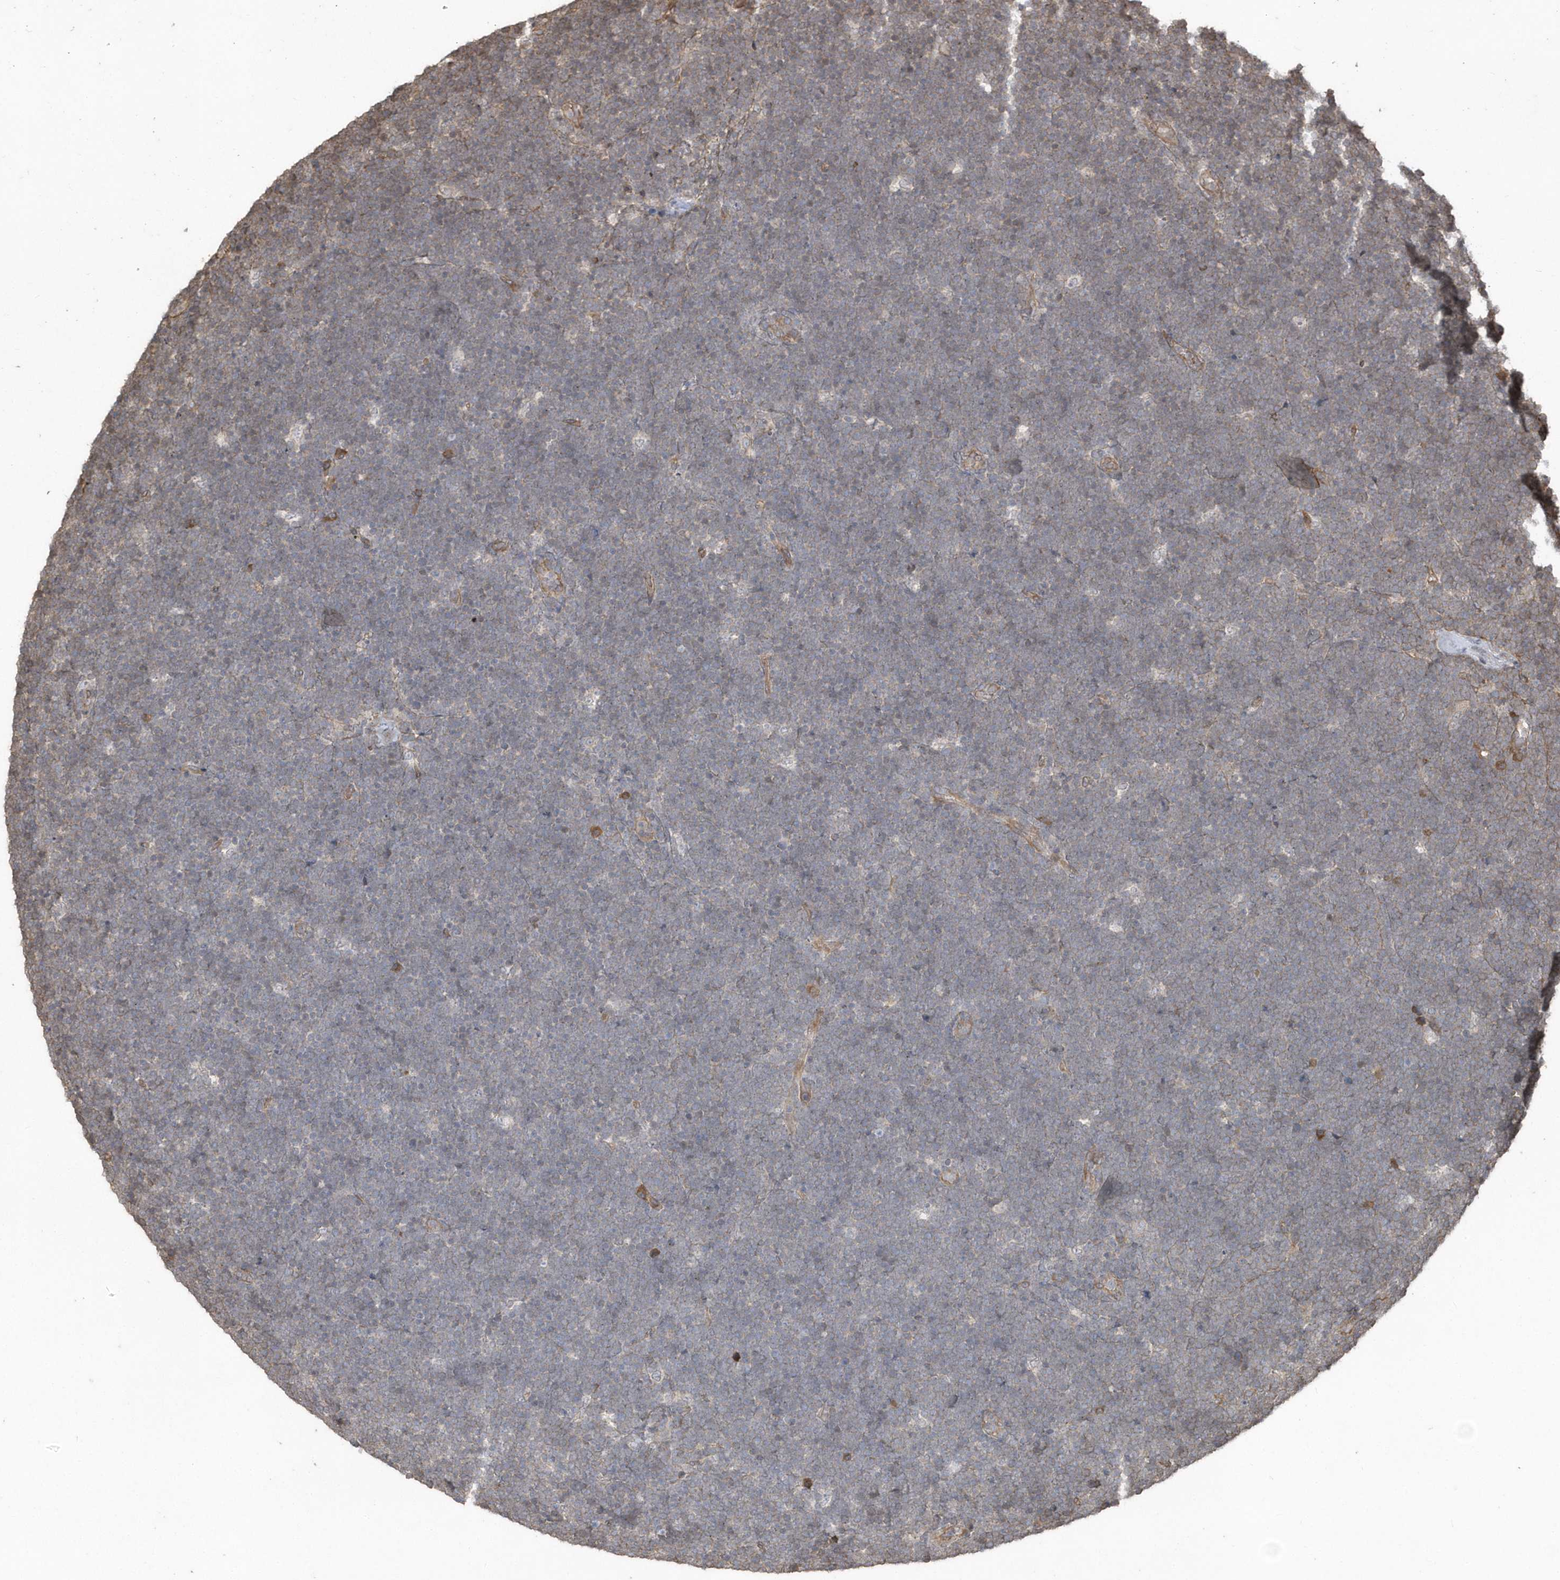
{"staining": {"intensity": "weak", "quantity": "<25%", "location": "cytoplasmic/membranous"}, "tissue": "lymphoma", "cell_type": "Tumor cells", "image_type": "cancer", "snomed": [{"axis": "morphology", "description": "Malignant lymphoma, non-Hodgkin's type, High grade"}, {"axis": "topography", "description": "Lymph node"}], "caption": "Immunohistochemical staining of lymphoma reveals no significant staining in tumor cells.", "gene": "HERPUD1", "patient": {"sex": "male", "age": 13}}